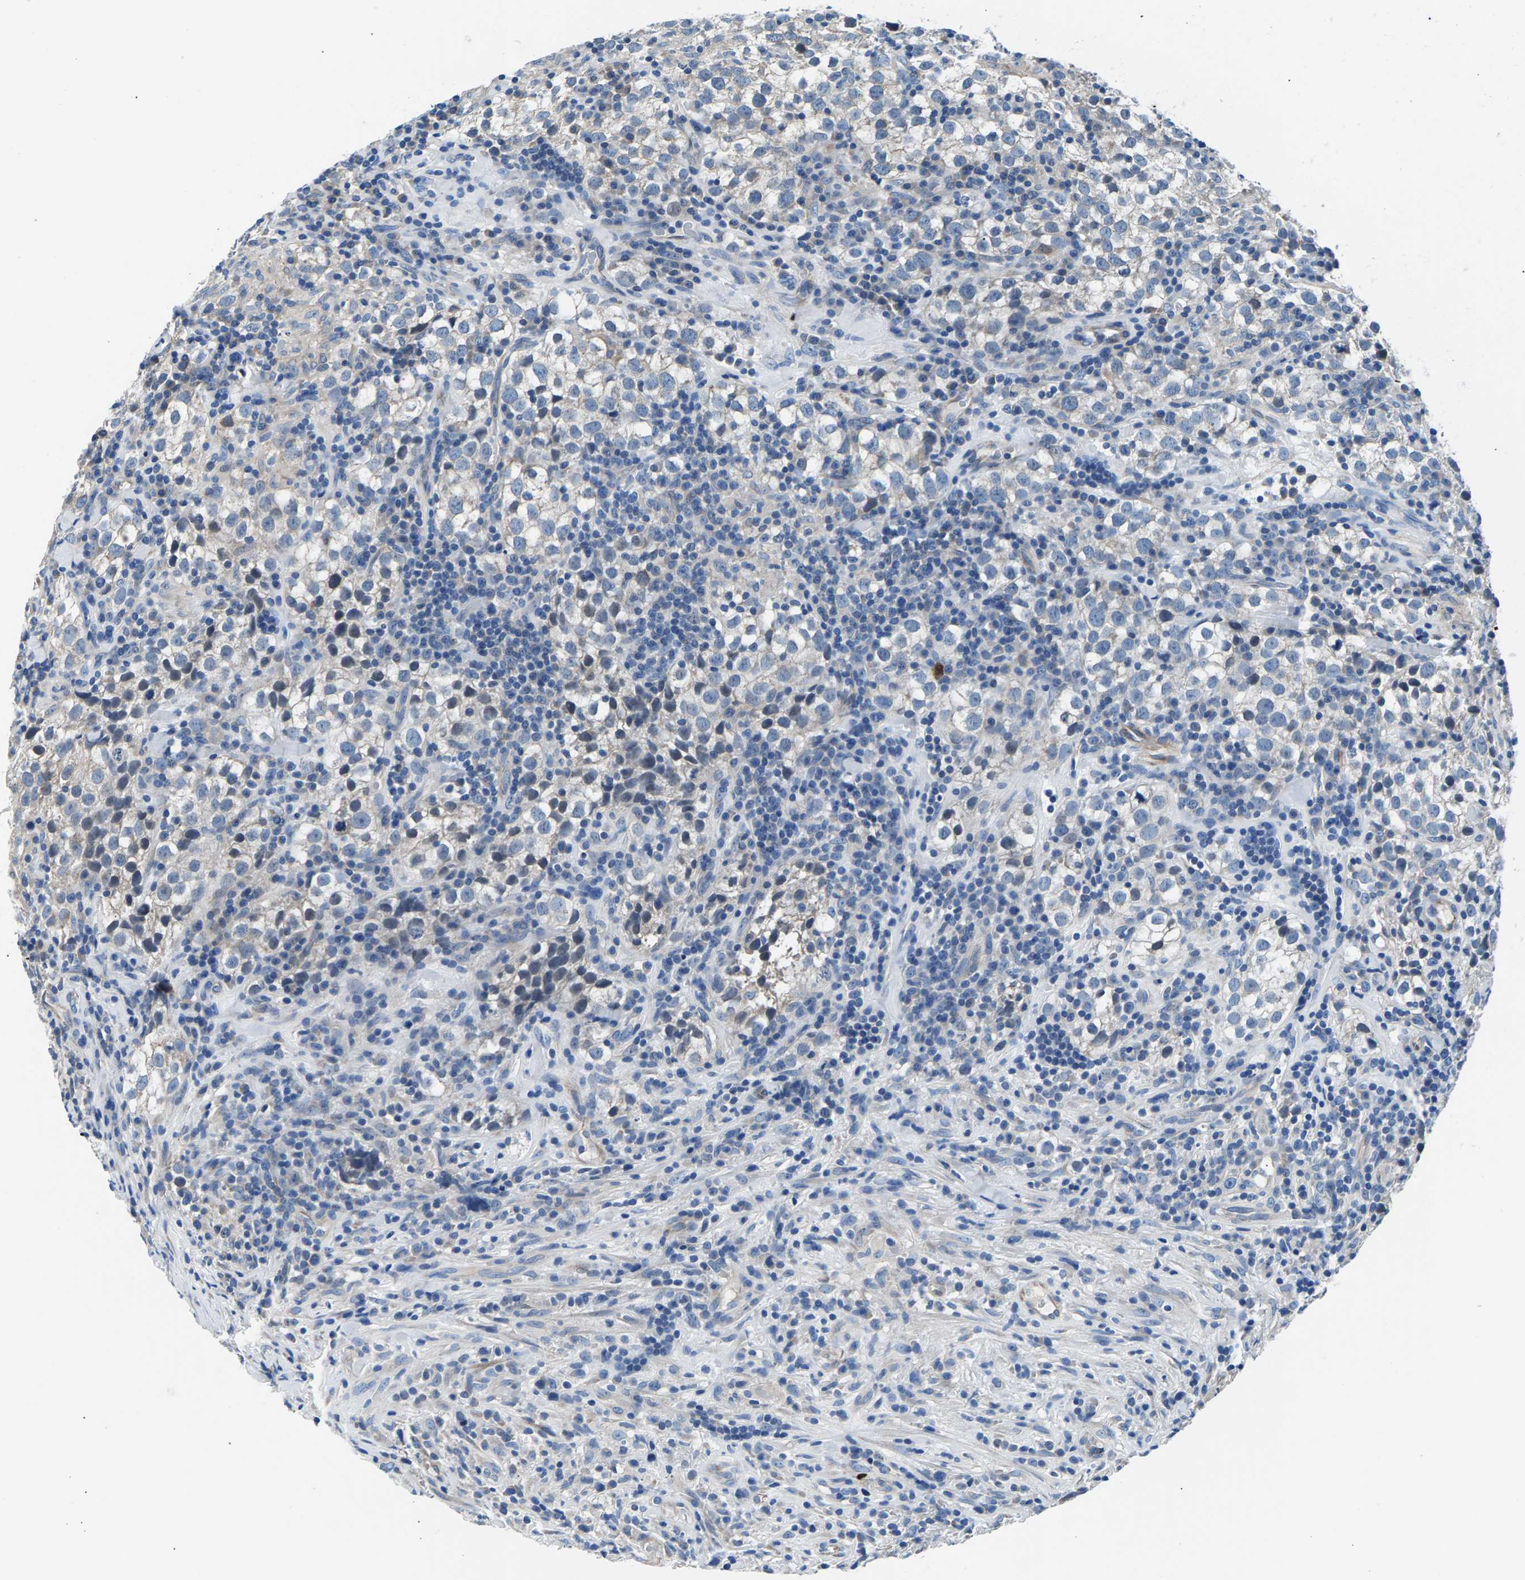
{"staining": {"intensity": "weak", "quantity": "25%-75%", "location": "cytoplasmic/membranous"}, "tissue": "testis cancer", "cell_type": "Tumor cells", "image_type": "cancer", "snomed": [{"axis": "morphology", "description": "Seminoma, NOS"}, {"axis": "morphology", "description": "Carcinoma, Embryonal, NOS"}, {"axis": "topography", "description": "Testis"}], "caption": "Immunohistochemical staining of seminoma (testis) exhibits low levels of weak cytoplasmic/membranous expression in about 25%-75% of tumor cells.", "gene": "CDRT4", "patient": {"sex": "male", "age": 36}}